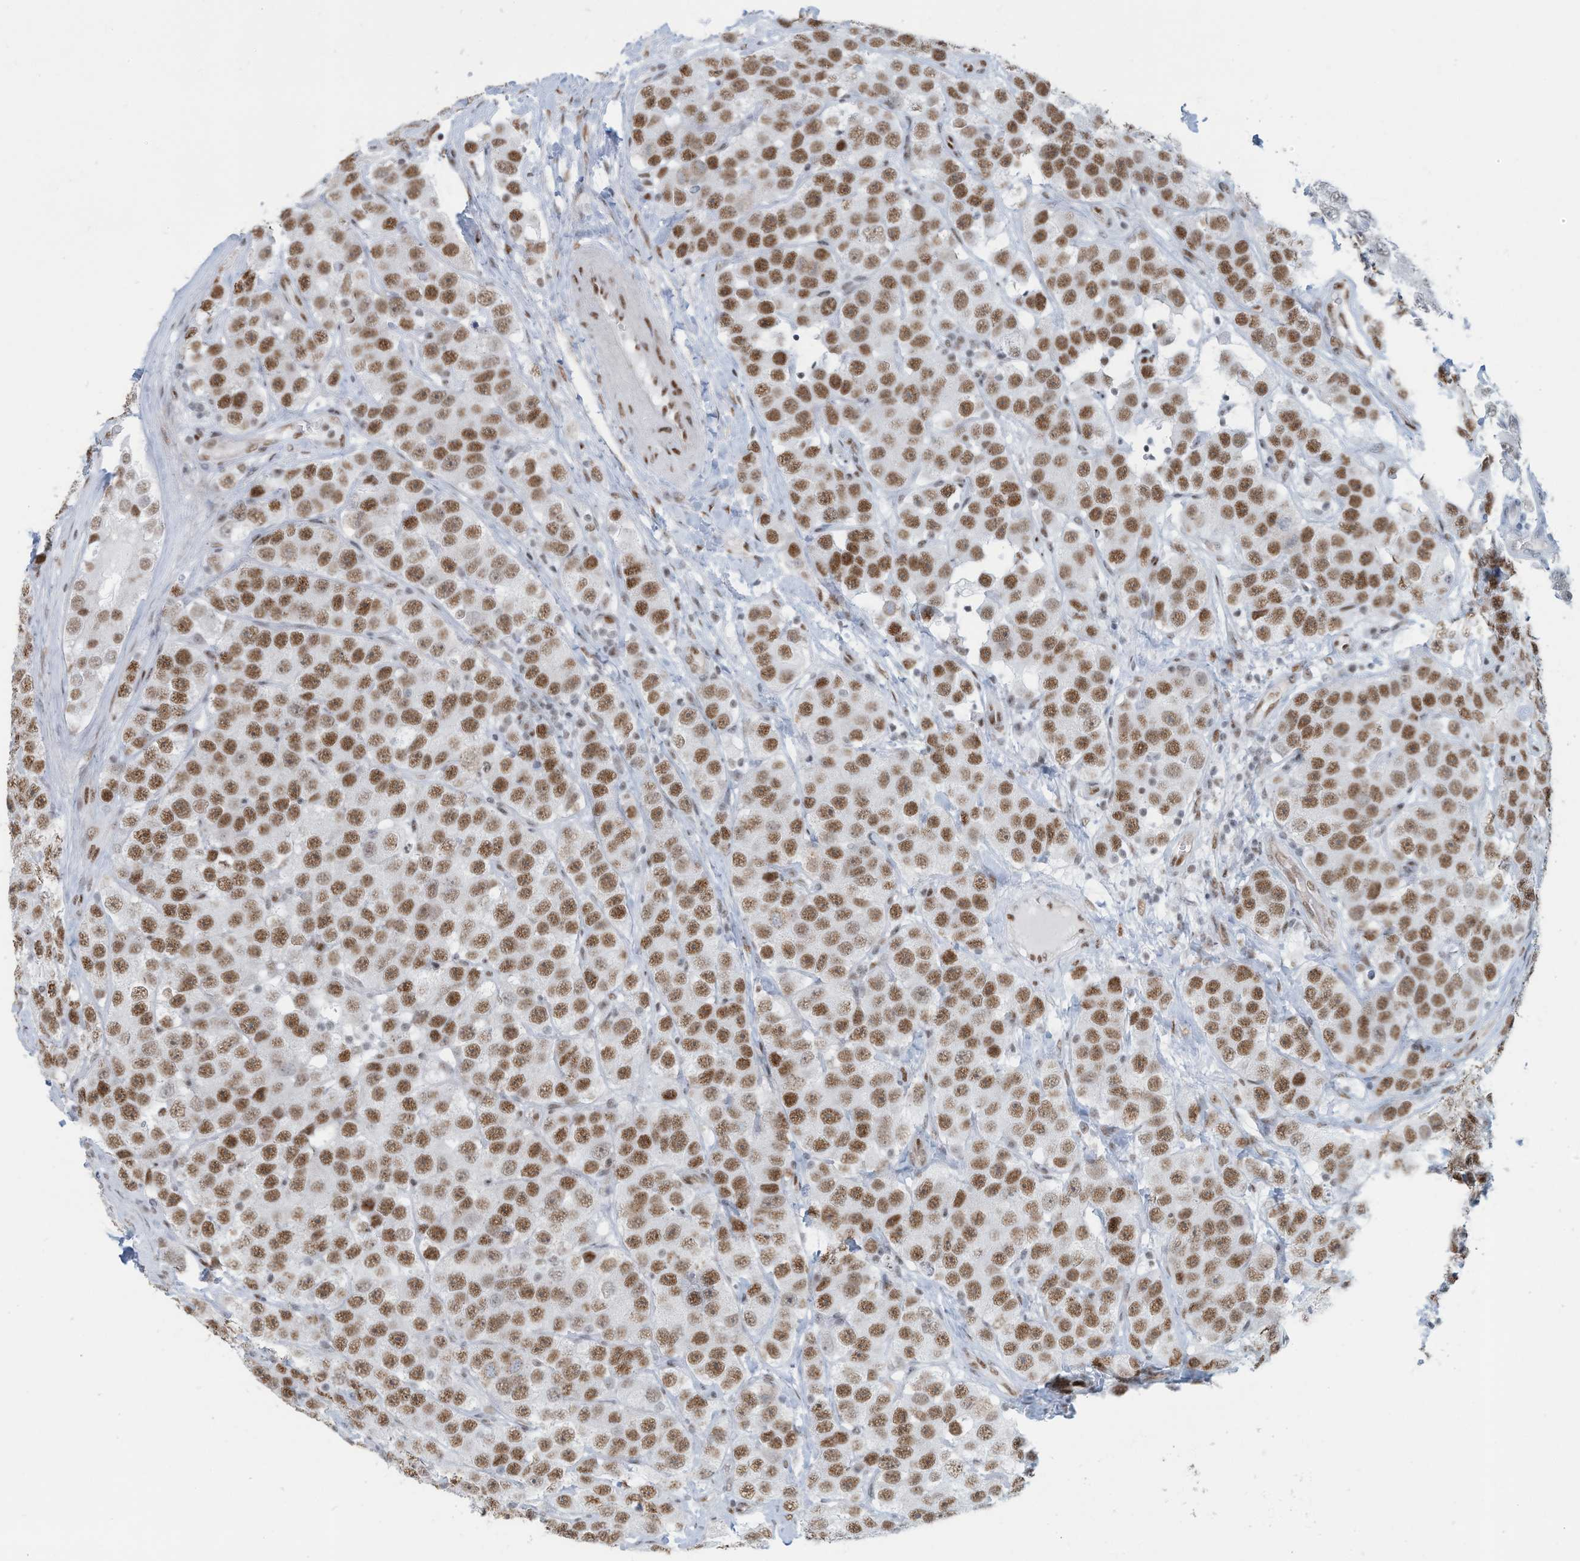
{"staining": {"intensity": "moderate", "quantity": "25%-75%", "location": "nuclear"}, "tissue": "testis cancer", "cell_type": "Tumor cells", "image_type": "cancer", "snomed": [{"axis": "morphology", "description": "Seminoma, NOS"}, {"axis": "topography", "description": "Testis"}], "caption": "Moderate nuclear protein expression is identified in about 25%-75% of tumor cells in testis cancer.", "gene": "SARNP", "patient": {"sex": "male", "age": 28}}